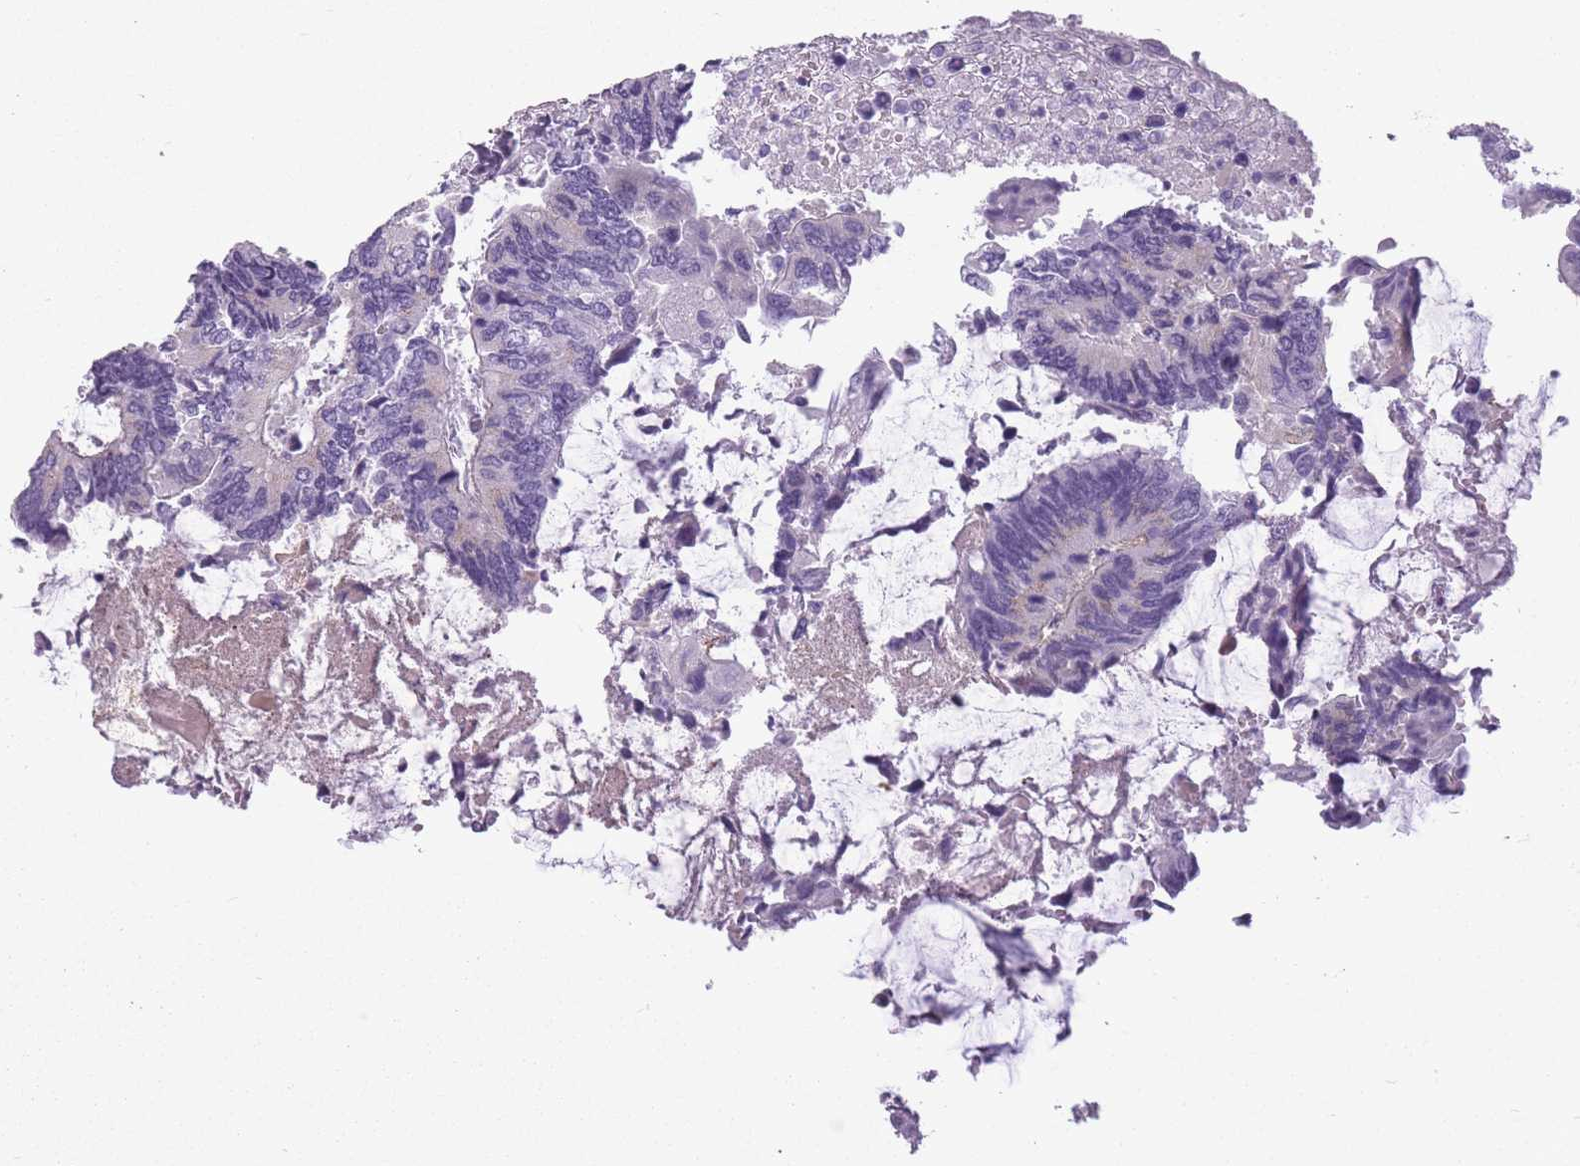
{"staining": {"intensity": "negative", "quantity": "none", "location": "none"}, "tissue": "colorectal cancer", "cell_type": "Tumor cells", "image_type": "cancer", "snomed": [{"axis": "morphology", "description": "Adenocarcinoma, NOS"}, {"axis": "topography", "description": "Colon"}], "caption": "An immunohistochemistry (IHC) histopathology image of adenocarcinoma (colorectal) is shown. There is no staining in tumor cells of adenocarcinoma (colorectal).", "gene": "GOLGA6D", "patient": {"sex": "male", "age": 87}}